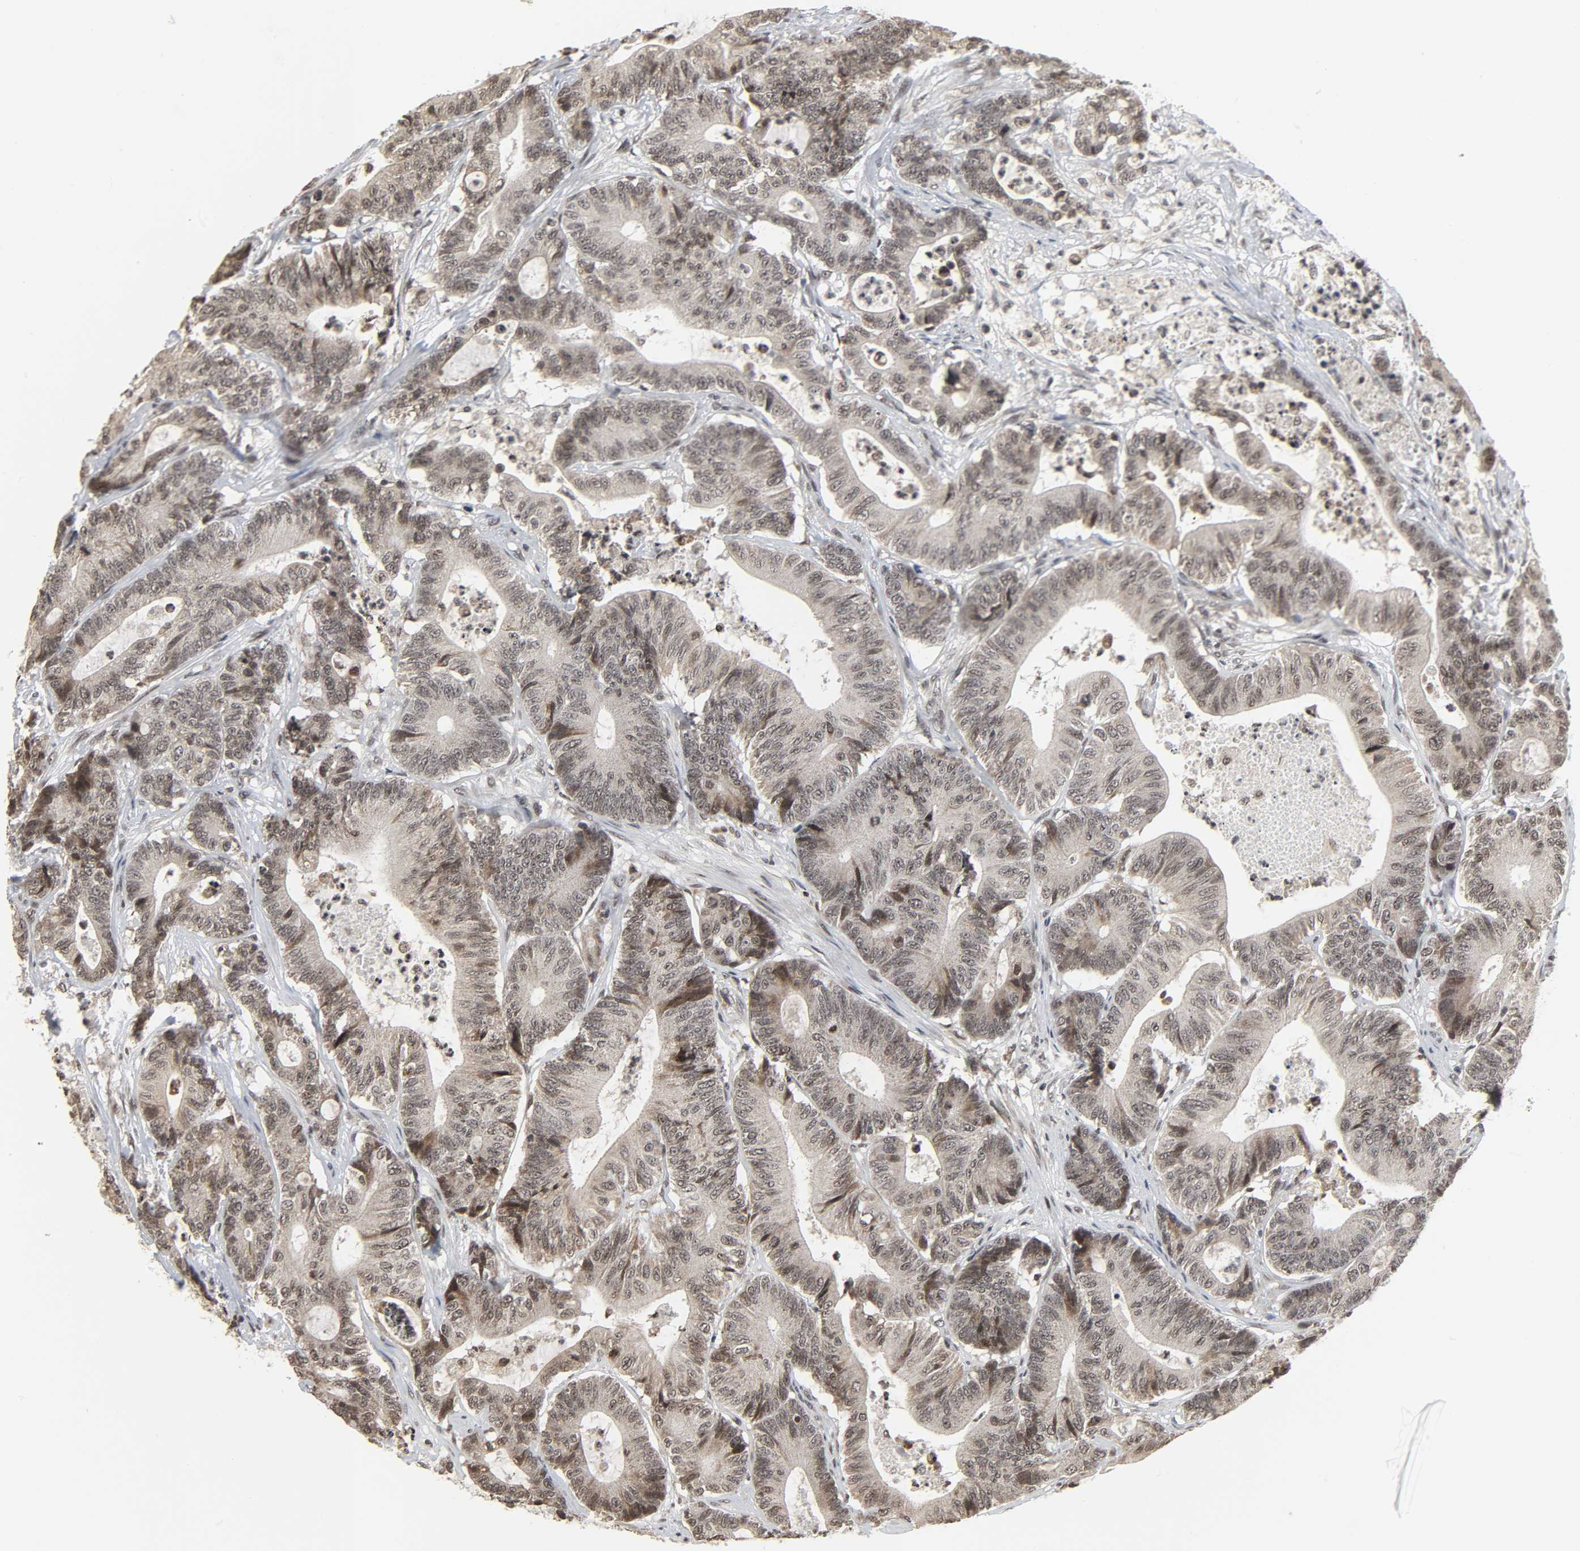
{"staining": {"intensity": "moderate", "quantity": "25%-75%", "location": "nuclear"}, "tissue": "colorectal cancer", "cell_type": "Tumor cells", "image_type": "cancer", "snomed": [{"axis": "morphology", "description": "Adenocarcinoma, NOS"}, {"axis": "topography", "description": "Colon"}], "caption": "The immunohistochemical stain labels moderate nuclear staining in tumor cells of colorectal adenocarcinoma tissue.", "gene": "XRCC1", "patient": {"sex": "female", "age": 84}}